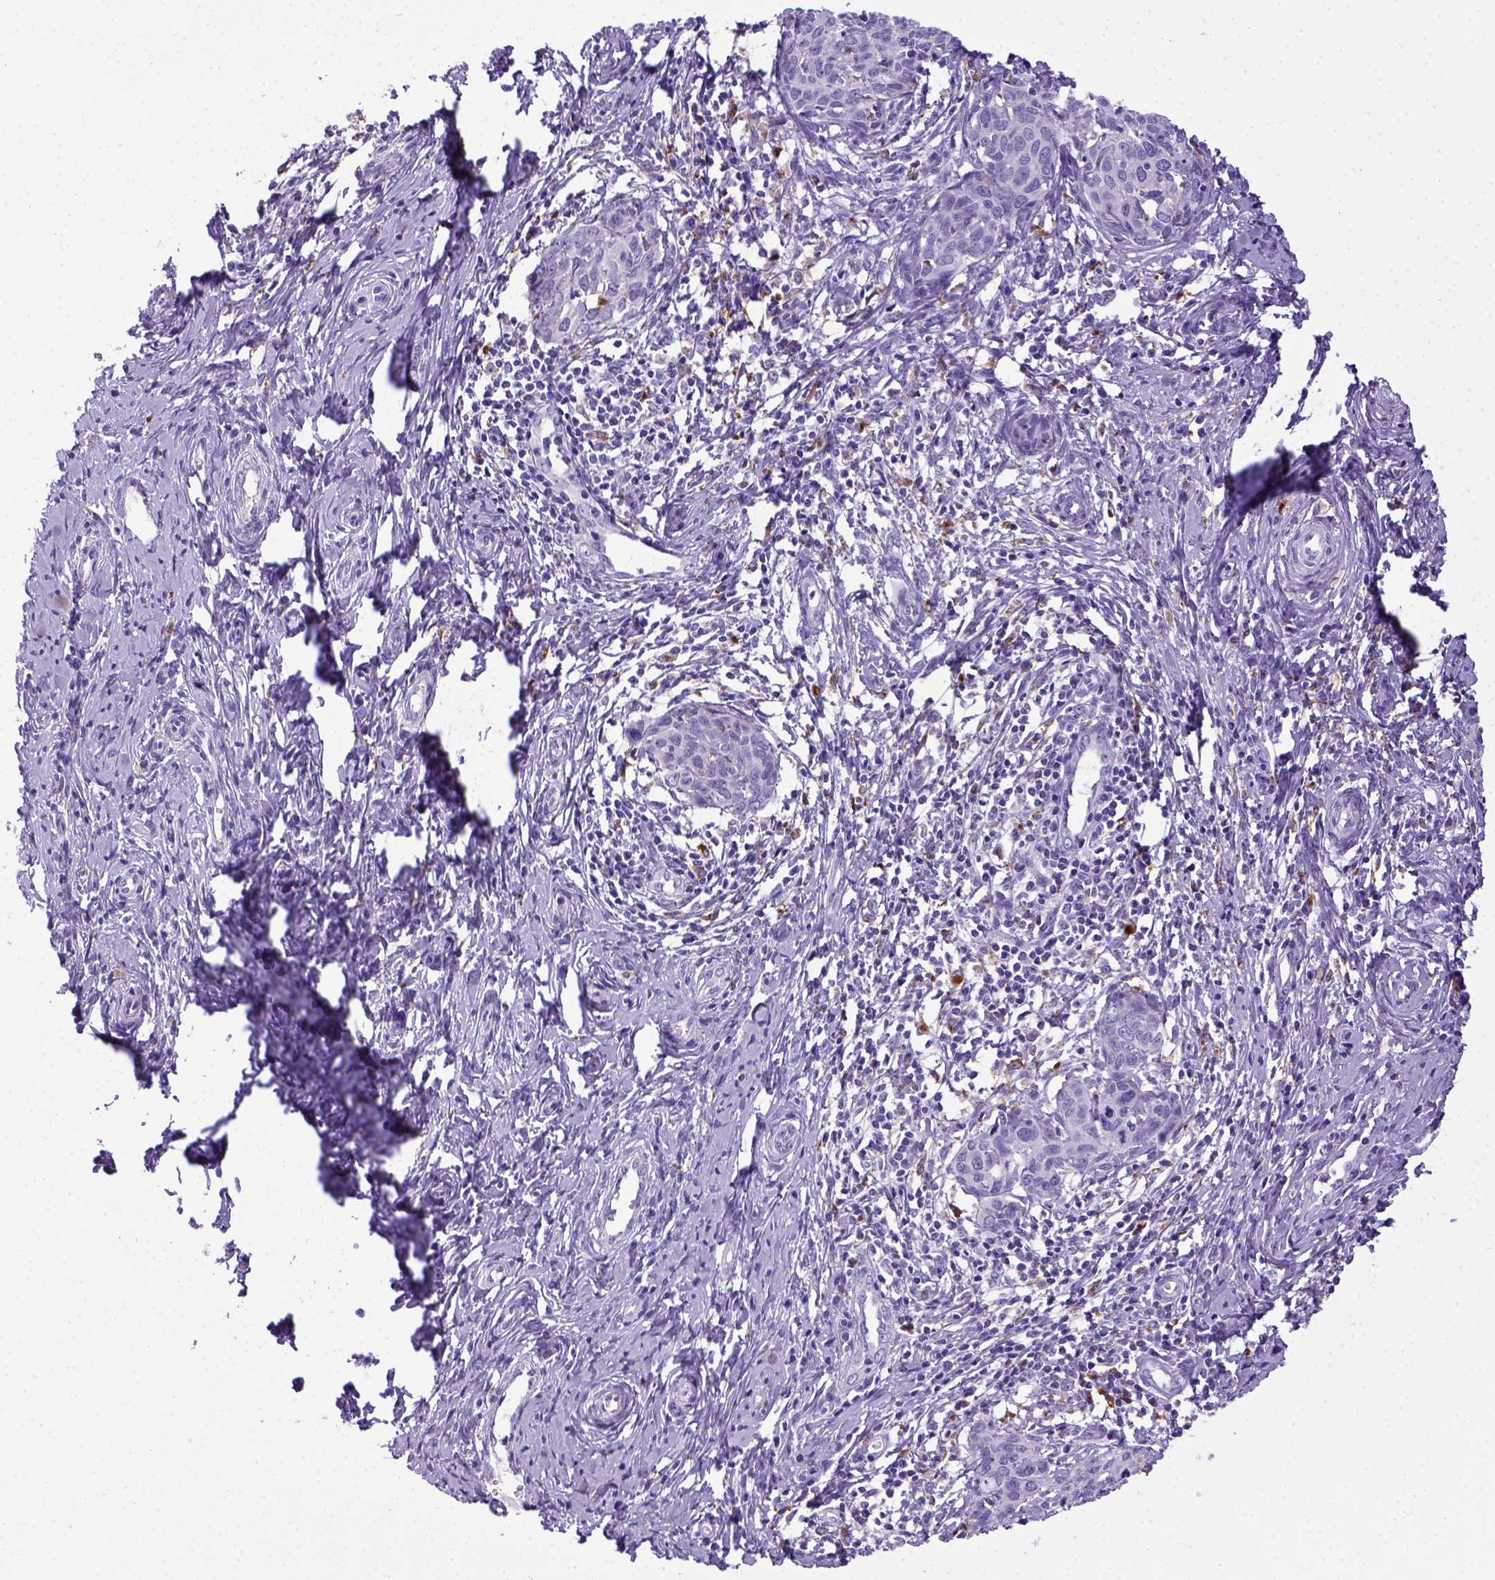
{"staining": {"intensity": "negative", "quantity": "none", "location": "none"}, "tissue": "cervical cancer", "cell_type": "Tumor cells", "image_type": "cancer", "snomed": [{"axis": "morphology", "description": "Squamous cell carcinoma, NOS"}, {"axis": "topography", "description": "Cervix"}], "caption": "Cervical cancer was stained to show a protein in brown. There is no significant staining in tumor cells. (DAB (3,3'-diaminobenzidine) immunohistochemistry, high magnification).", "gene": "CD68", "patient": {"sex": "female", "age": 62}}